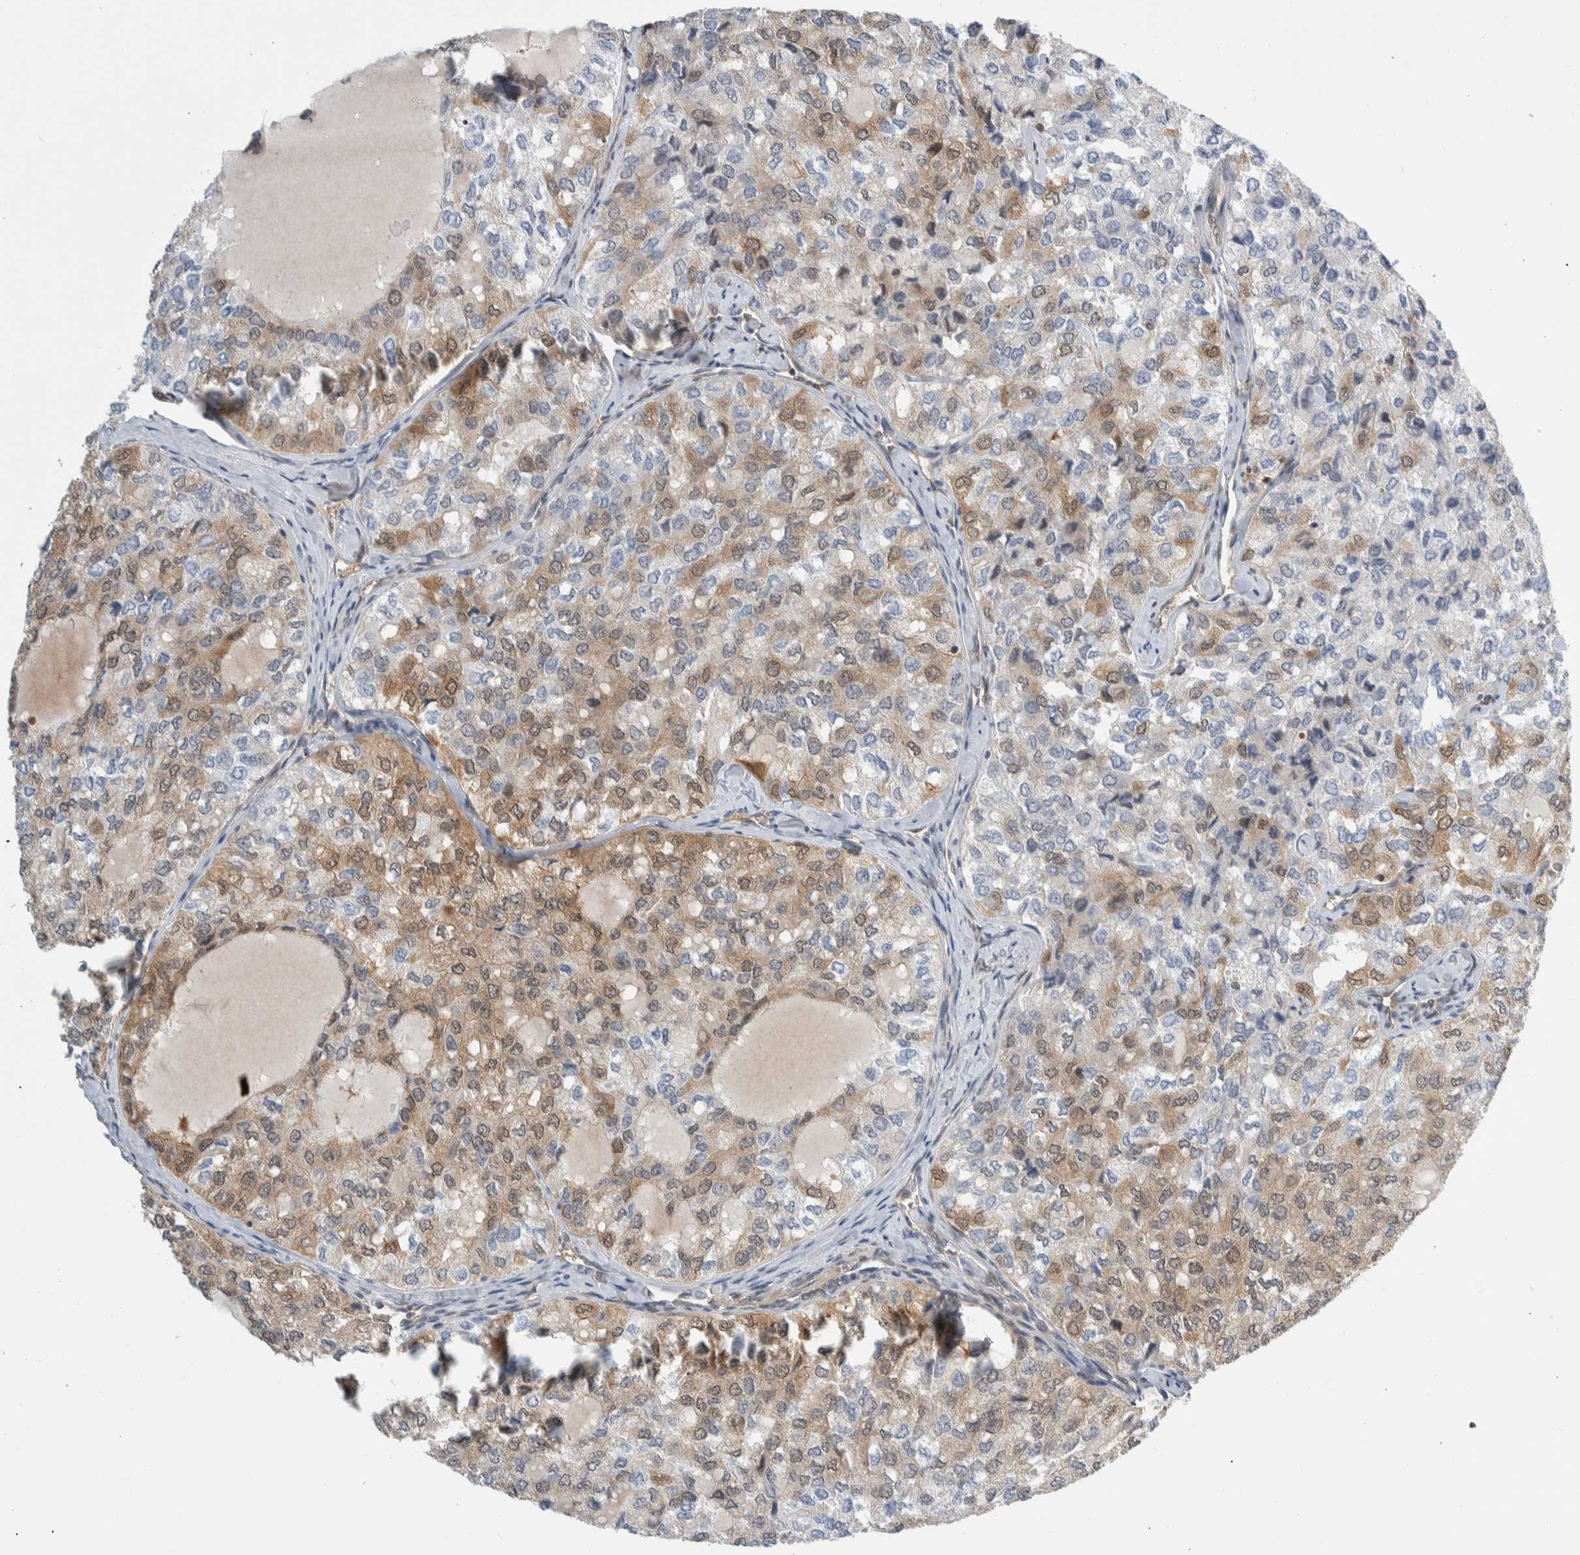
{"staining": {"intensity": "weak", "quantity": "25%-75%", "location": "cytoplasmic/membranous"}, "tissue": "thyroid cancer", "cell_type": "Tumor cells", "image_type": "cancer", "snomed": [{"axis": "morphology", "description": "Follicular adenoma carcinoma, NOS"}, {"axis": "topography", "description": "Thyroid gland"}], "caption": "A brown stain highlights weak cytoplasmic/membranous expression of a protein in thyroid cancer tumor cells.", "gene": "CCDC43", "patient": {"sex": "male", "age": 75}}